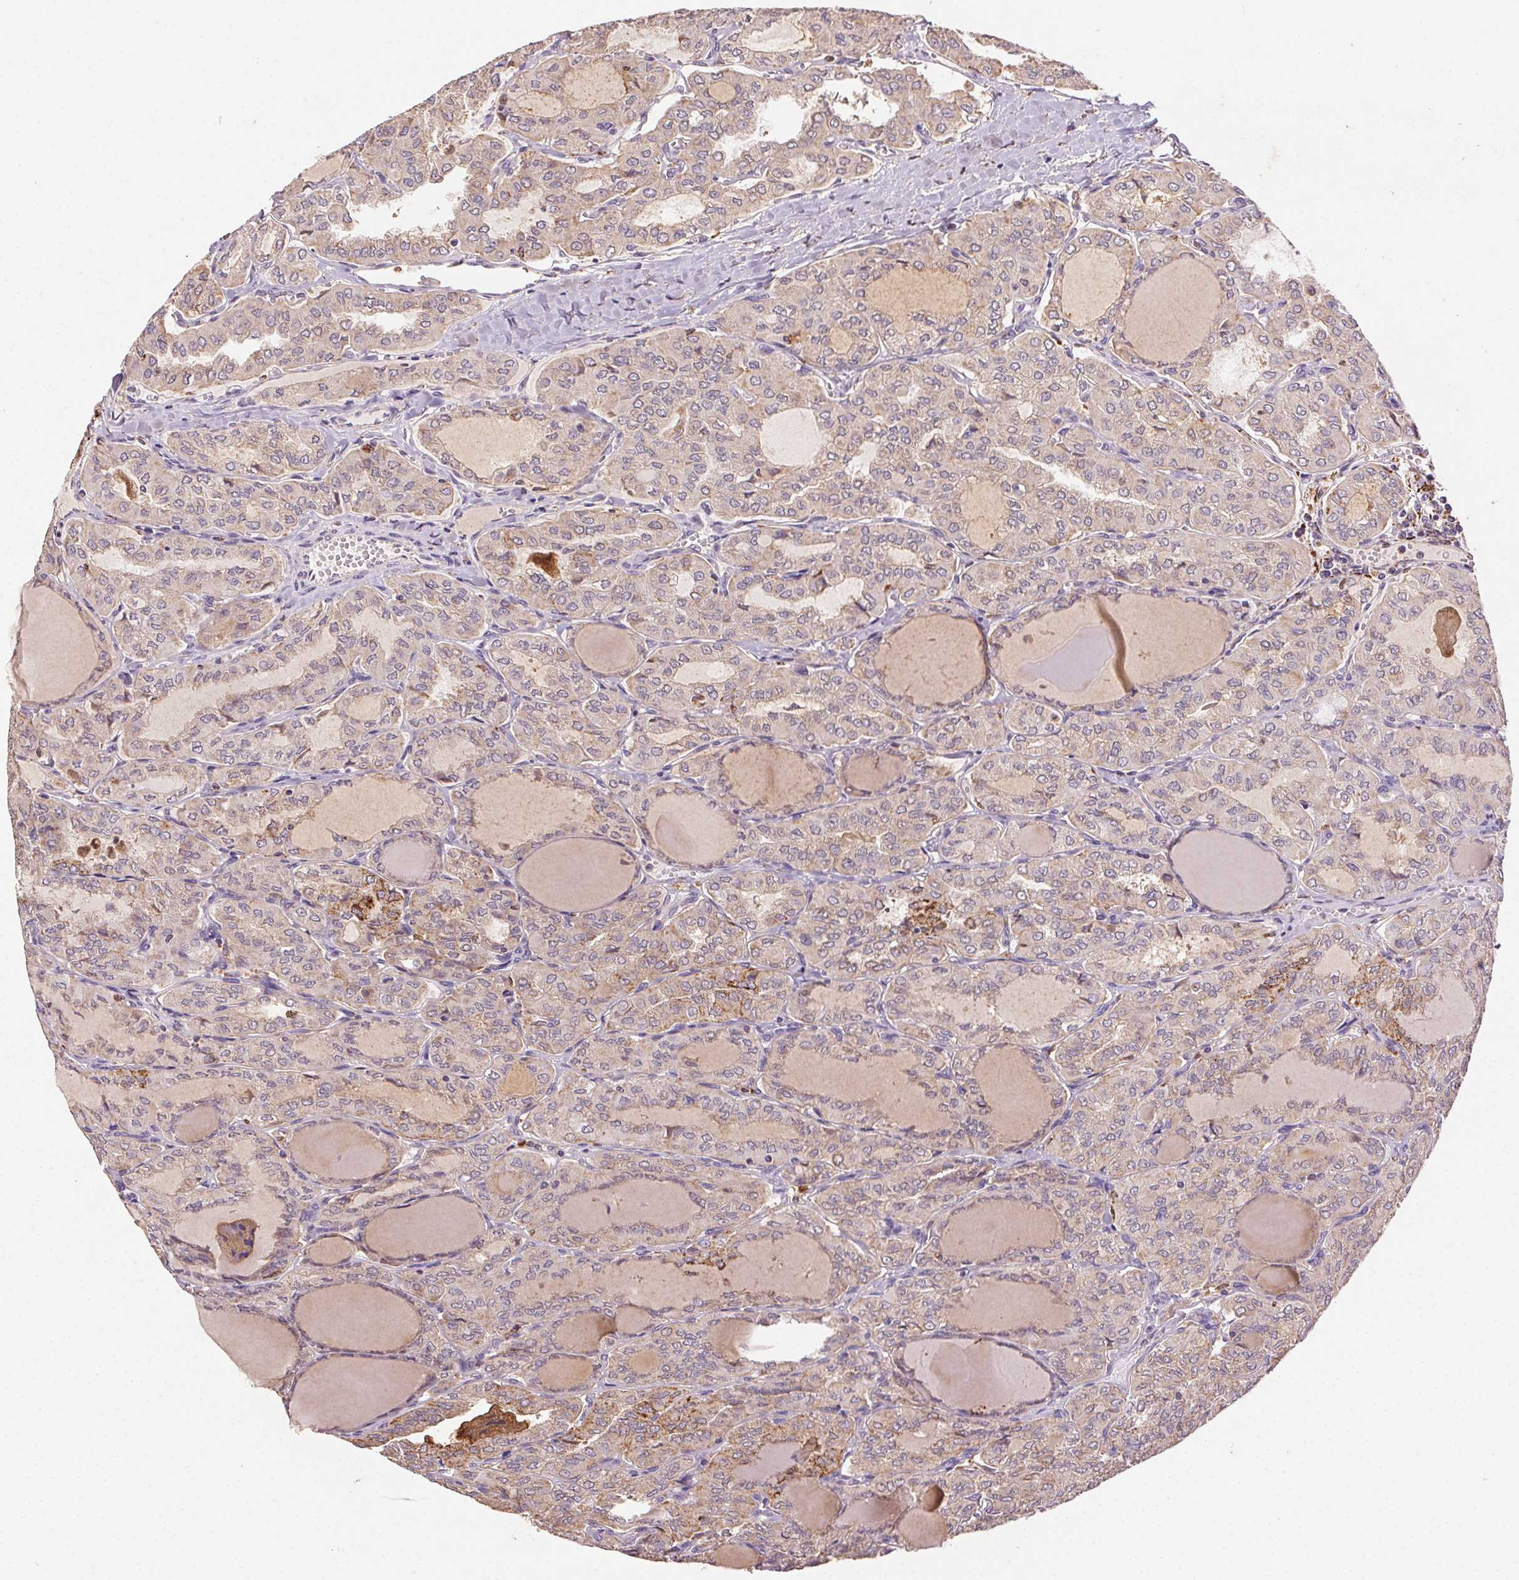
{"staining": {"intensity": "moderate", "quantity": "<25%", "location": "cytoplasmic/membranous"}, "tissue": "thyroid cancer", "cell_type": "Tumor cells", "image_type": "cancer", "snomed": [{"axis": "morphology", "description": "Papillary adenocarcinoma, NOS"}, {"axis": "topography", "description": "Thyroid gland"}], "caption": "Protein staining shows moderate cytoplasmic/membranous positivity in about <25% of tumor cells in thyroid papillary adenocarcinoma.", "gene": "FNBP1L", "patient": {"sex": "male", "age": 20}}